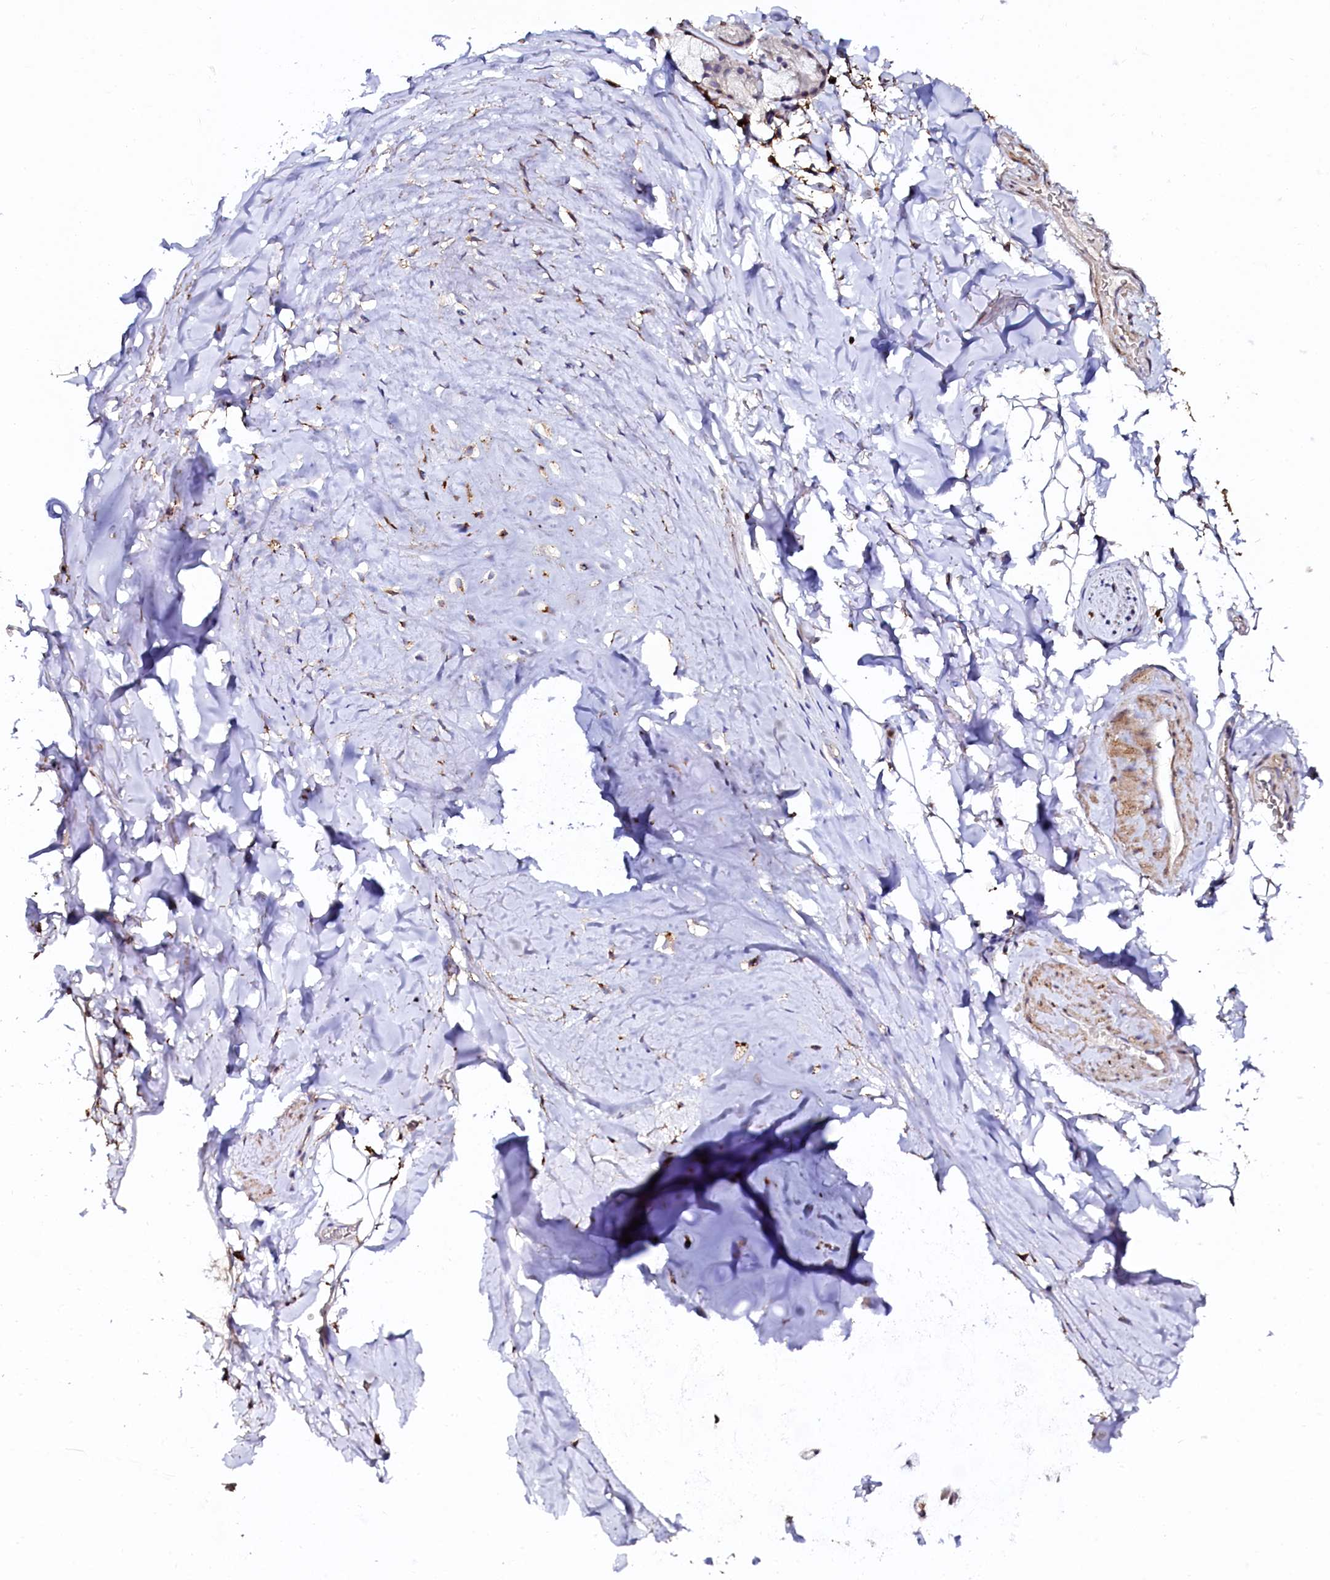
{"staining": {"intensity": "negative", "quantity": "none", "location": "none"}, "tissue": "adipose tissue", "cell_type": "Adipocytes", "image_type": "normal", "snomed": [{"axis": "morphology", "description": "Normal tissue, NOS"}, {"axis": "topography", "description": "Lymph node"}, {"axis": "topography", "description": "Bronchus"}], "caption": "DAB immunohistochemical staining of benign human adipose tissue demonstrates no significant expression in adipocytes. (DAB (3,3'-diaminobenzidine) immunohistochemistry visualized using brightfield microscopy, high magnification).", "gene": "AAAS", "patient": {"sex": "male", "age": 63}}